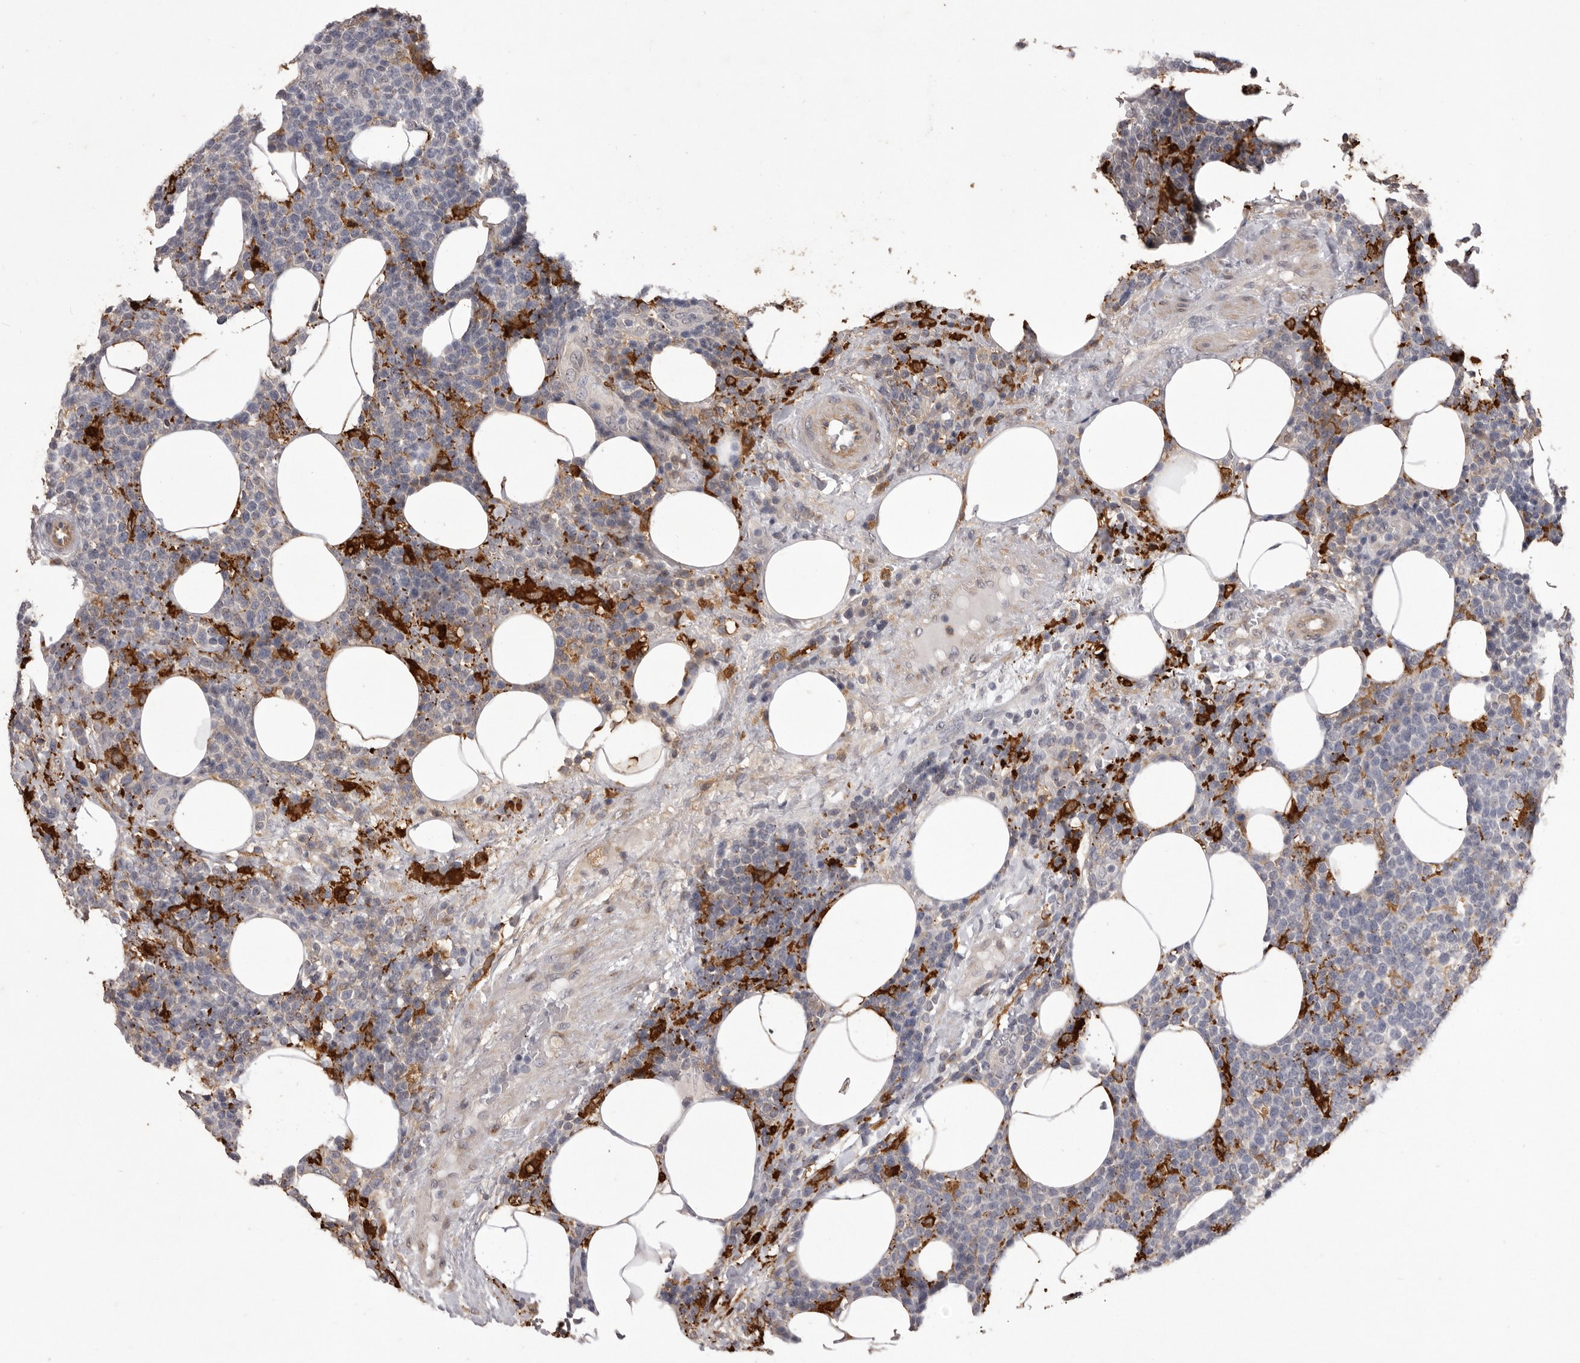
{"staining": {"intensity": "negative", "quantity": "none", "location": "none"}, "tissue": "lymphoma", "cell_type": "Tumor cells", "image_type": "cancer", "snomed": [{"axis": "morphology", "description": "Malignant lymphoma, non-Hodgkin's type, High grade"}, {"axis": "topography", "description": "Lymph node"}], "caption": "Protein analysis of lymphoma exhibits no significant positivity in tumor cells.", "gene": "VPS45", "patient": {"sex": "male", "age": 61}}